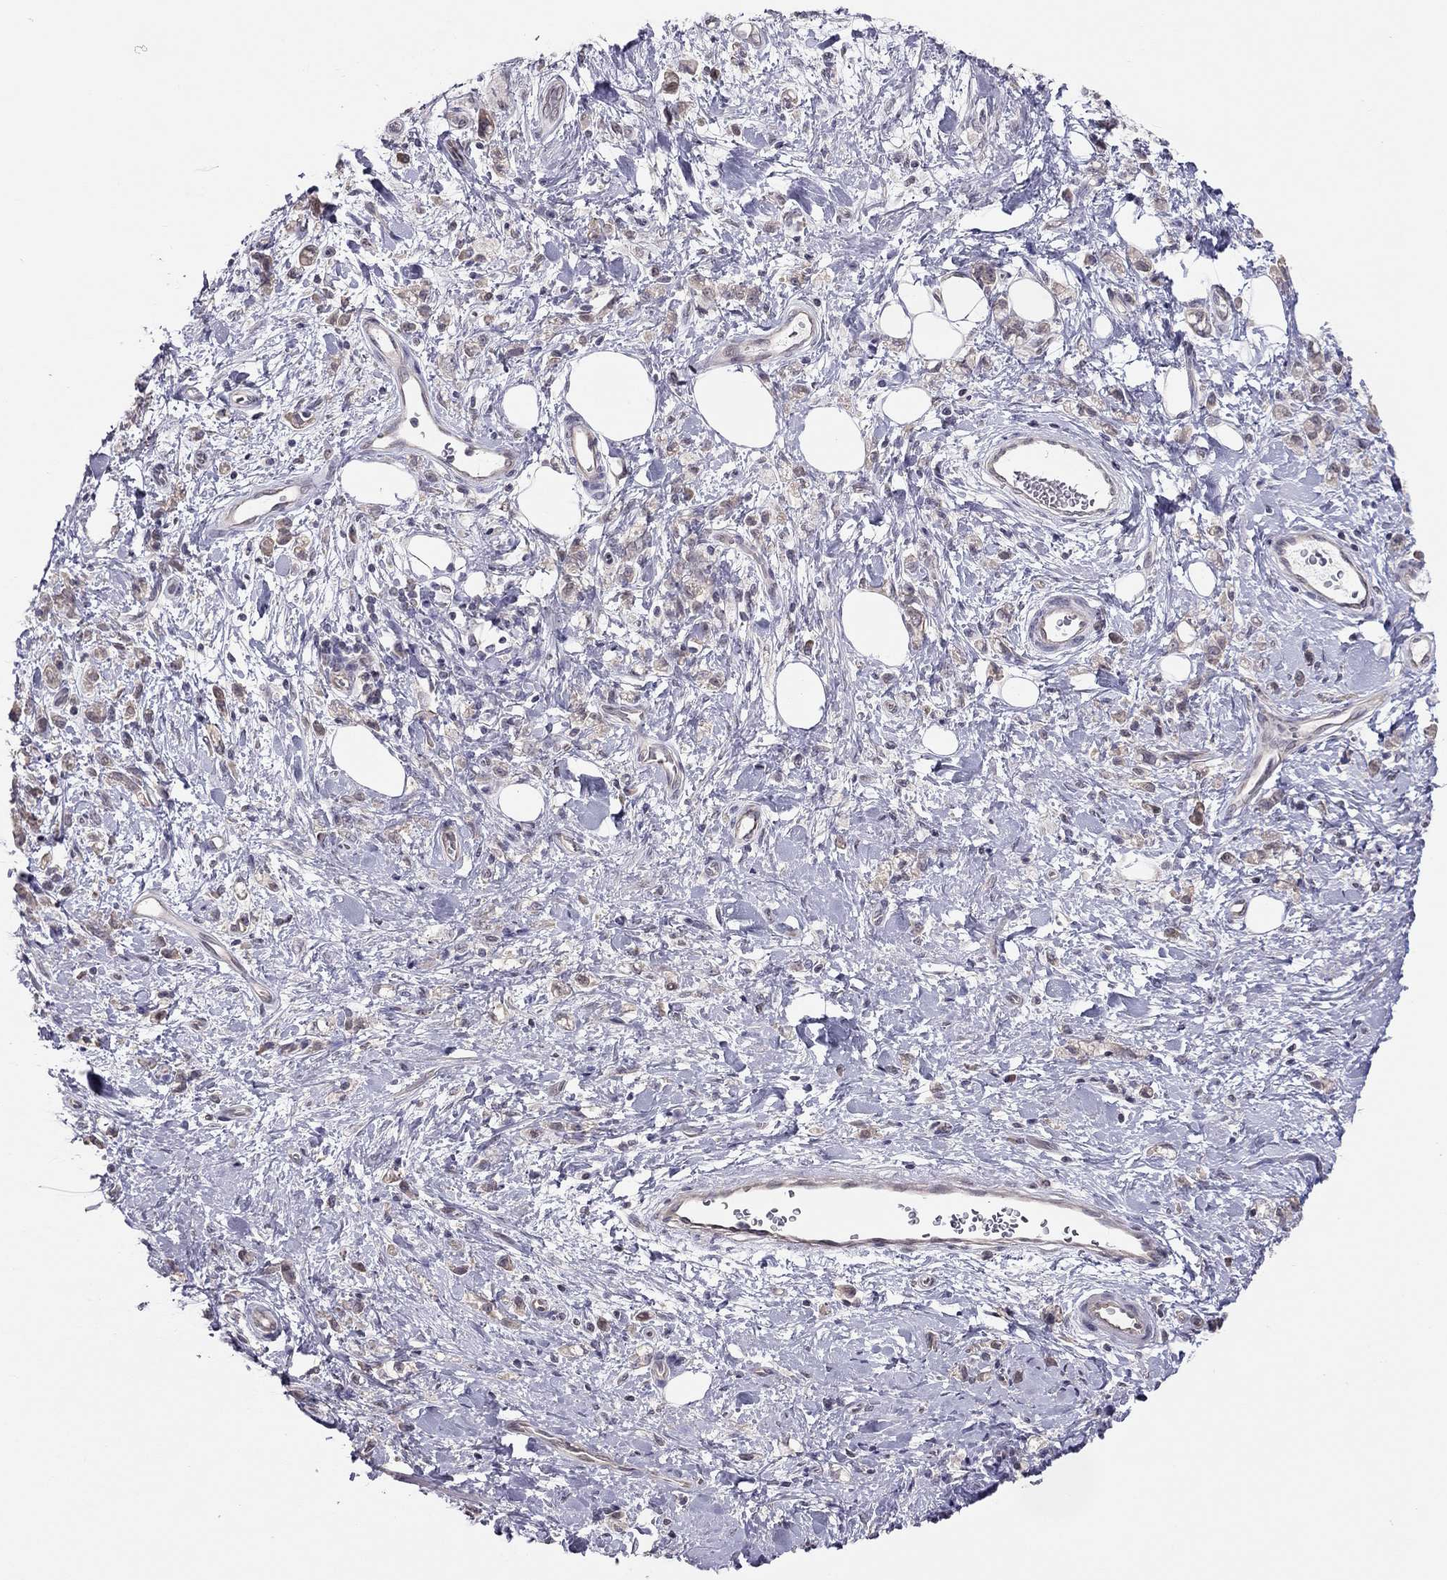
{"staining": {"intensity": "weak", "quantity": "25%-75%", "location": "cytoplasmic/membranous"}, "tissue": "stomach cancer", "cell_type": "Tumor cells", "image_type": "cancer", "snomed": [{"axis": "morphology", "description": "Adenocarcinoma, NOS"}, {"axis": "topography", "description": "Stomach"}], "caption": "A brown stain highlights weak cytoplasmic/membranous expression of a protein in stomach cancer tumor cells. Nuclei are stained in blue.", "gene": "HSF2BP", "patient": {"sex": "male", "age": 77}}